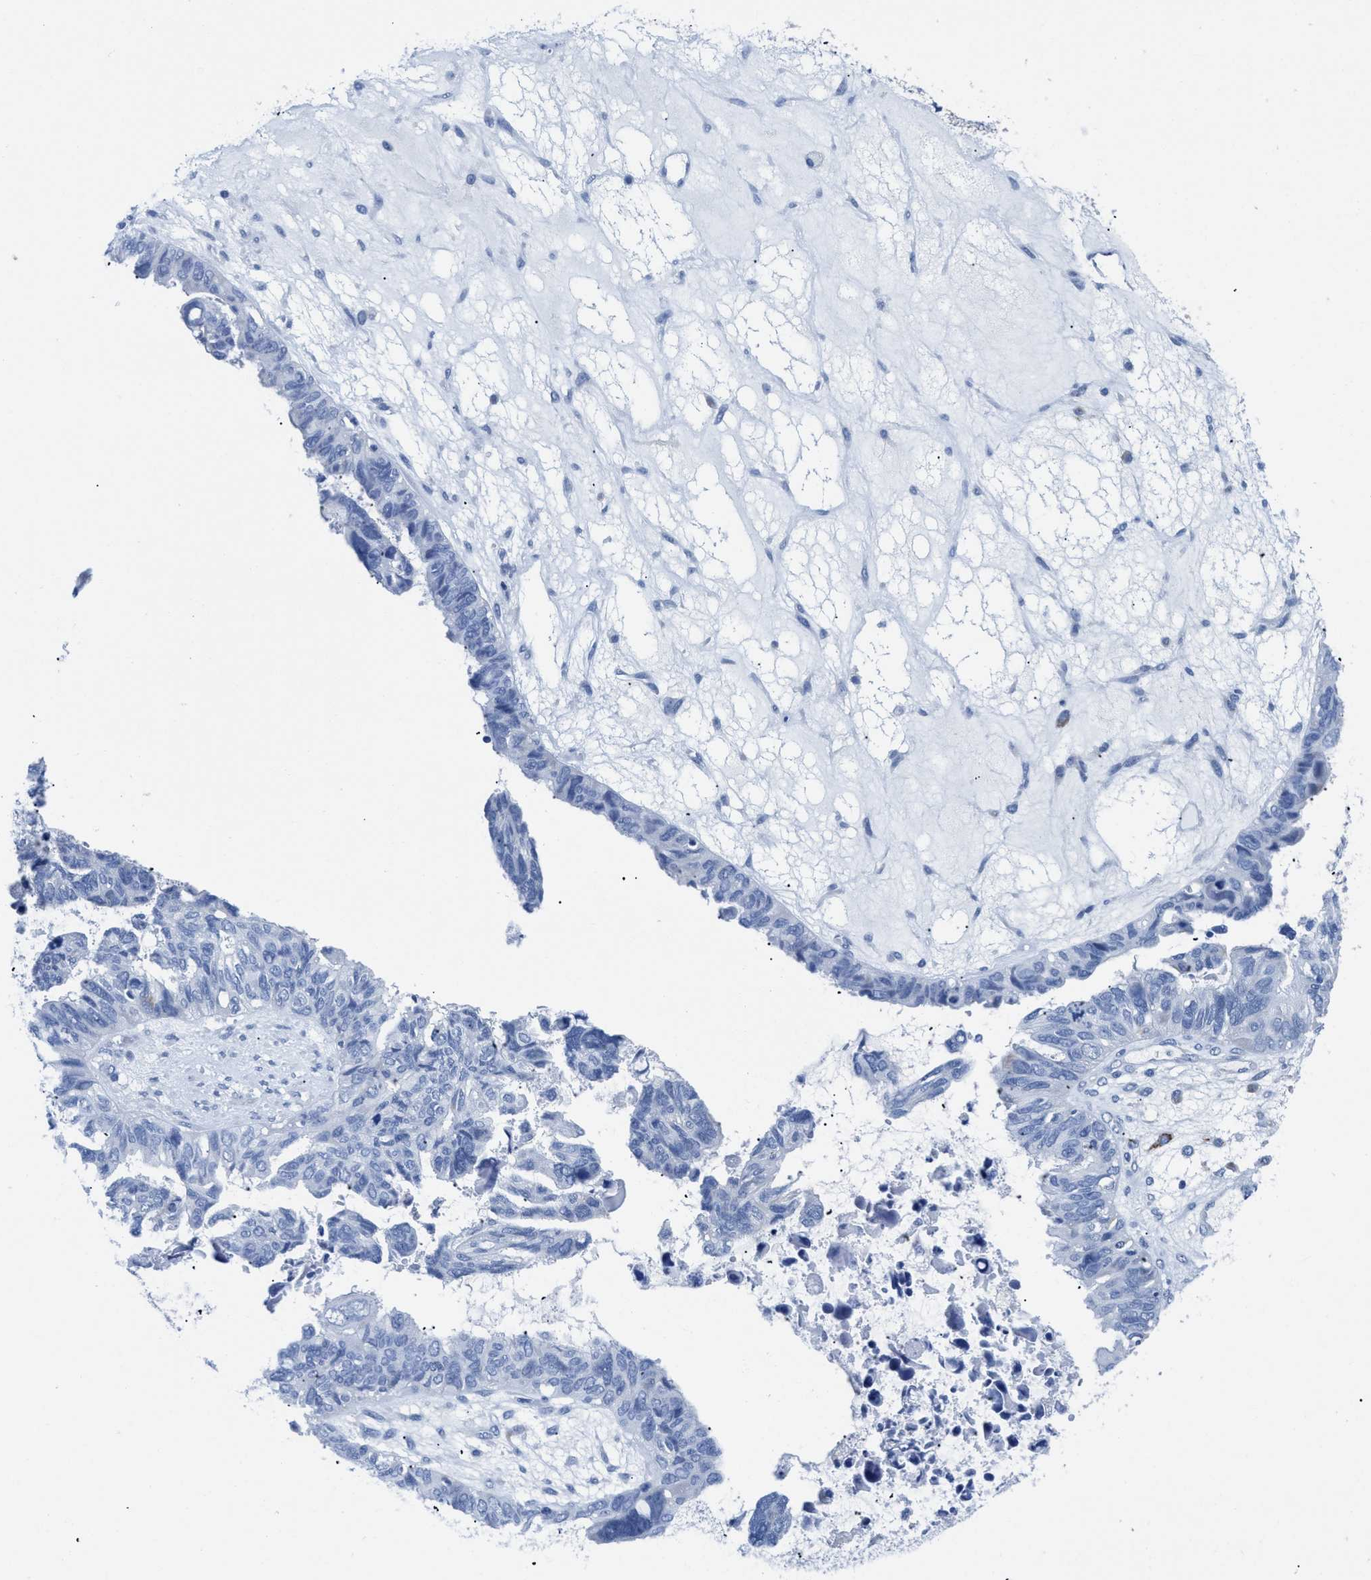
{"staining": {"intensity": "negative", "quantity": "none", "location": "none"}, "tissue": "ovarian cancer", "cell_type": "Tumor cells", "image_type": "cancer", "snomed": [{"axis": "morphology", "description": "Cystadenocarcinoma, serous, NOS"}, {"axis": "topography", "description": "Ovary"}], "caption": "Immunohistochemistry (IHC) image of ovarian serous cystadenocarcinoma stained for a protein (brown), which displays no positivity in tumor cells. Brightfield microscopy of immunohistochemistry (IHC) stained with DAB (3,3'-diaminobenzidine) (brown) and hematoxylin (blue), captured at high magnification.", "gene": "APOBEC2", "patient": {"sex": "female", "age": 79}}